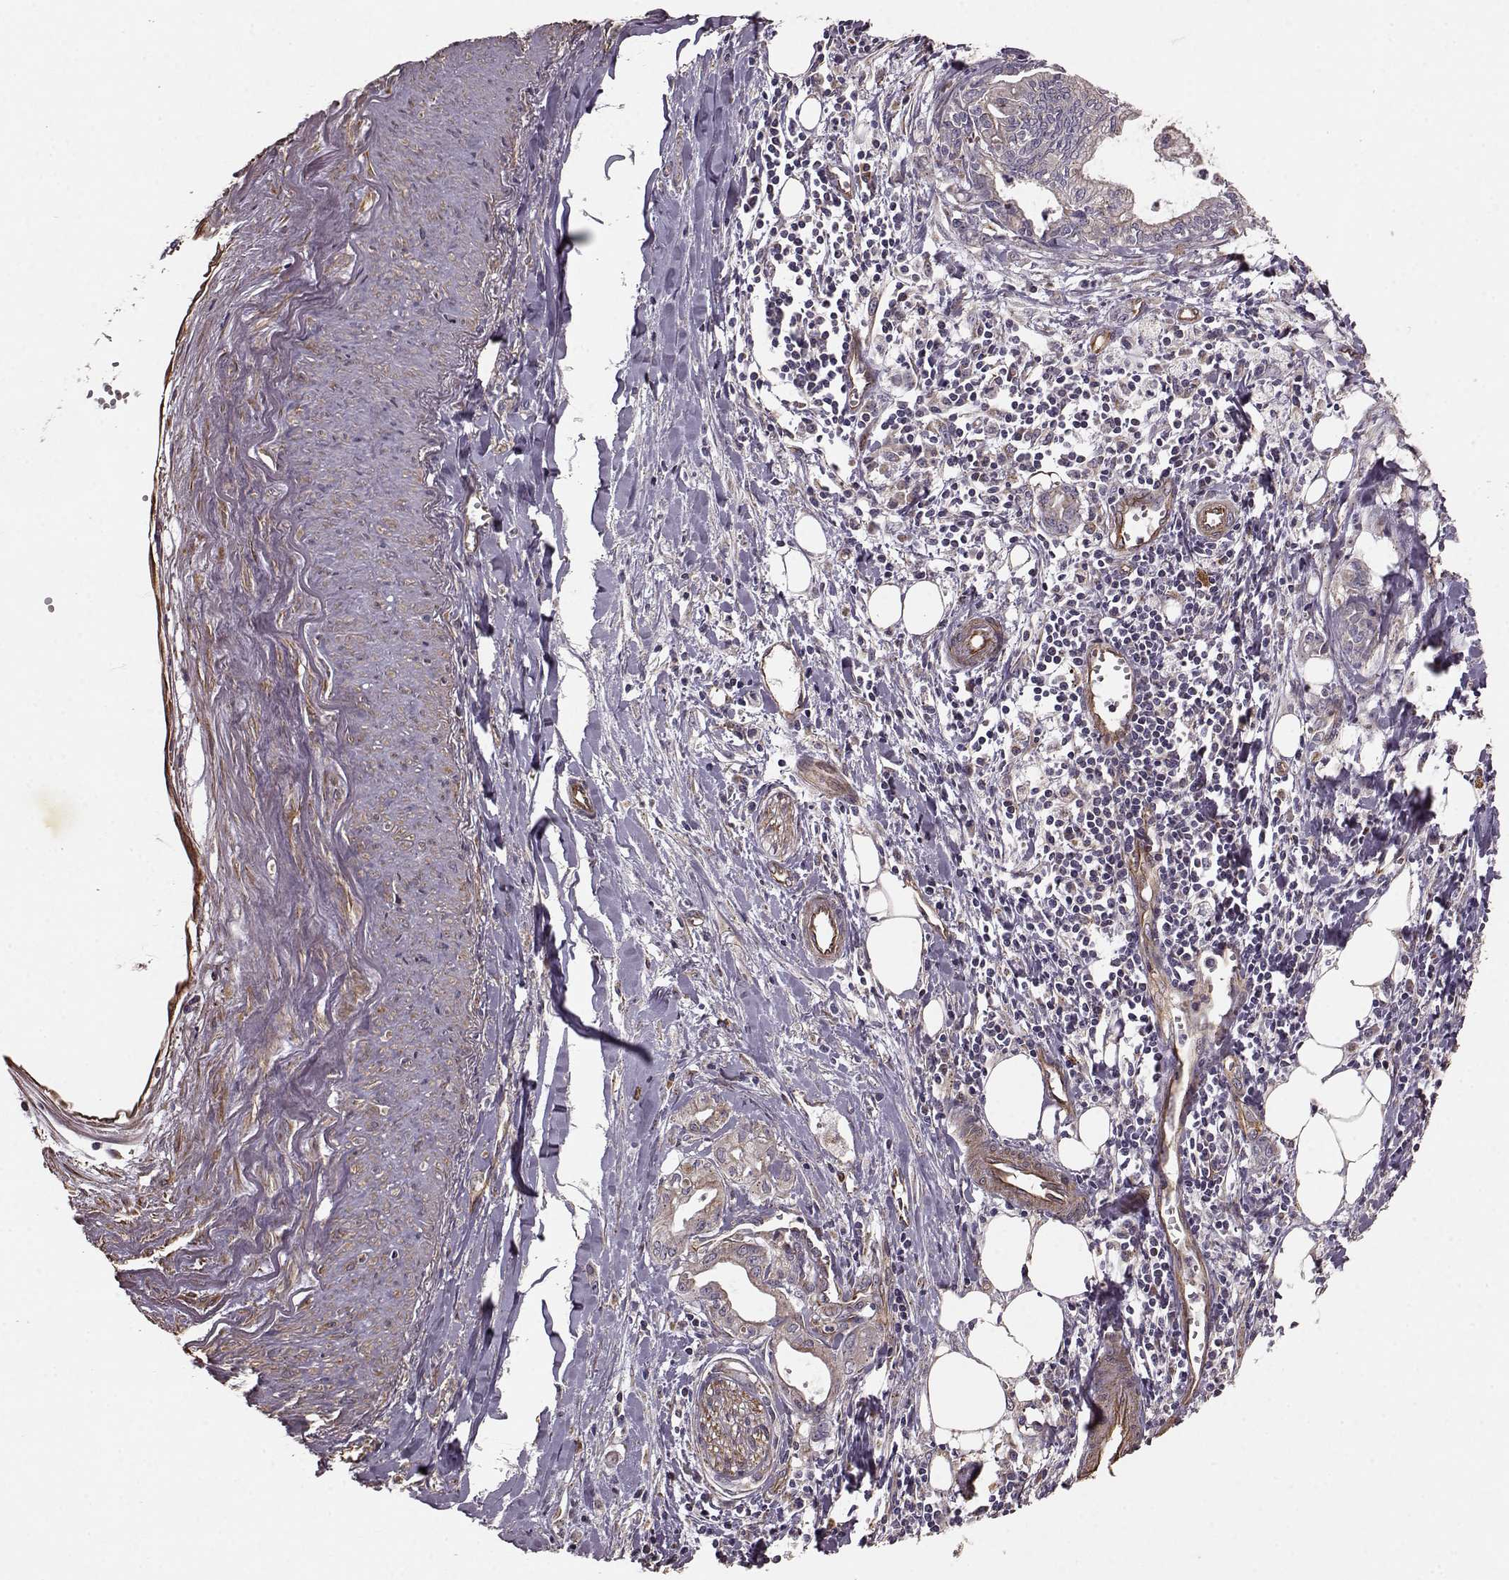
{"staining": {"intensity": "negative", "quantity": "none", "location": "none"}, "tissue": "pancreatic cancer", "cell_type": "Tumor cells", "image_type": "cancer", "snomed": [{"axis": "morphology", "description": "Adenocarcinoma, NOS"}, {"axis": "topography", "description": "Pancreas"}], "caption": "Pancreatic cancer was stained to show a protein in brown. There is no significant expression in tumor cells.", "gene": "NTF3", "patient": {"sex": "male", "age": 71}}